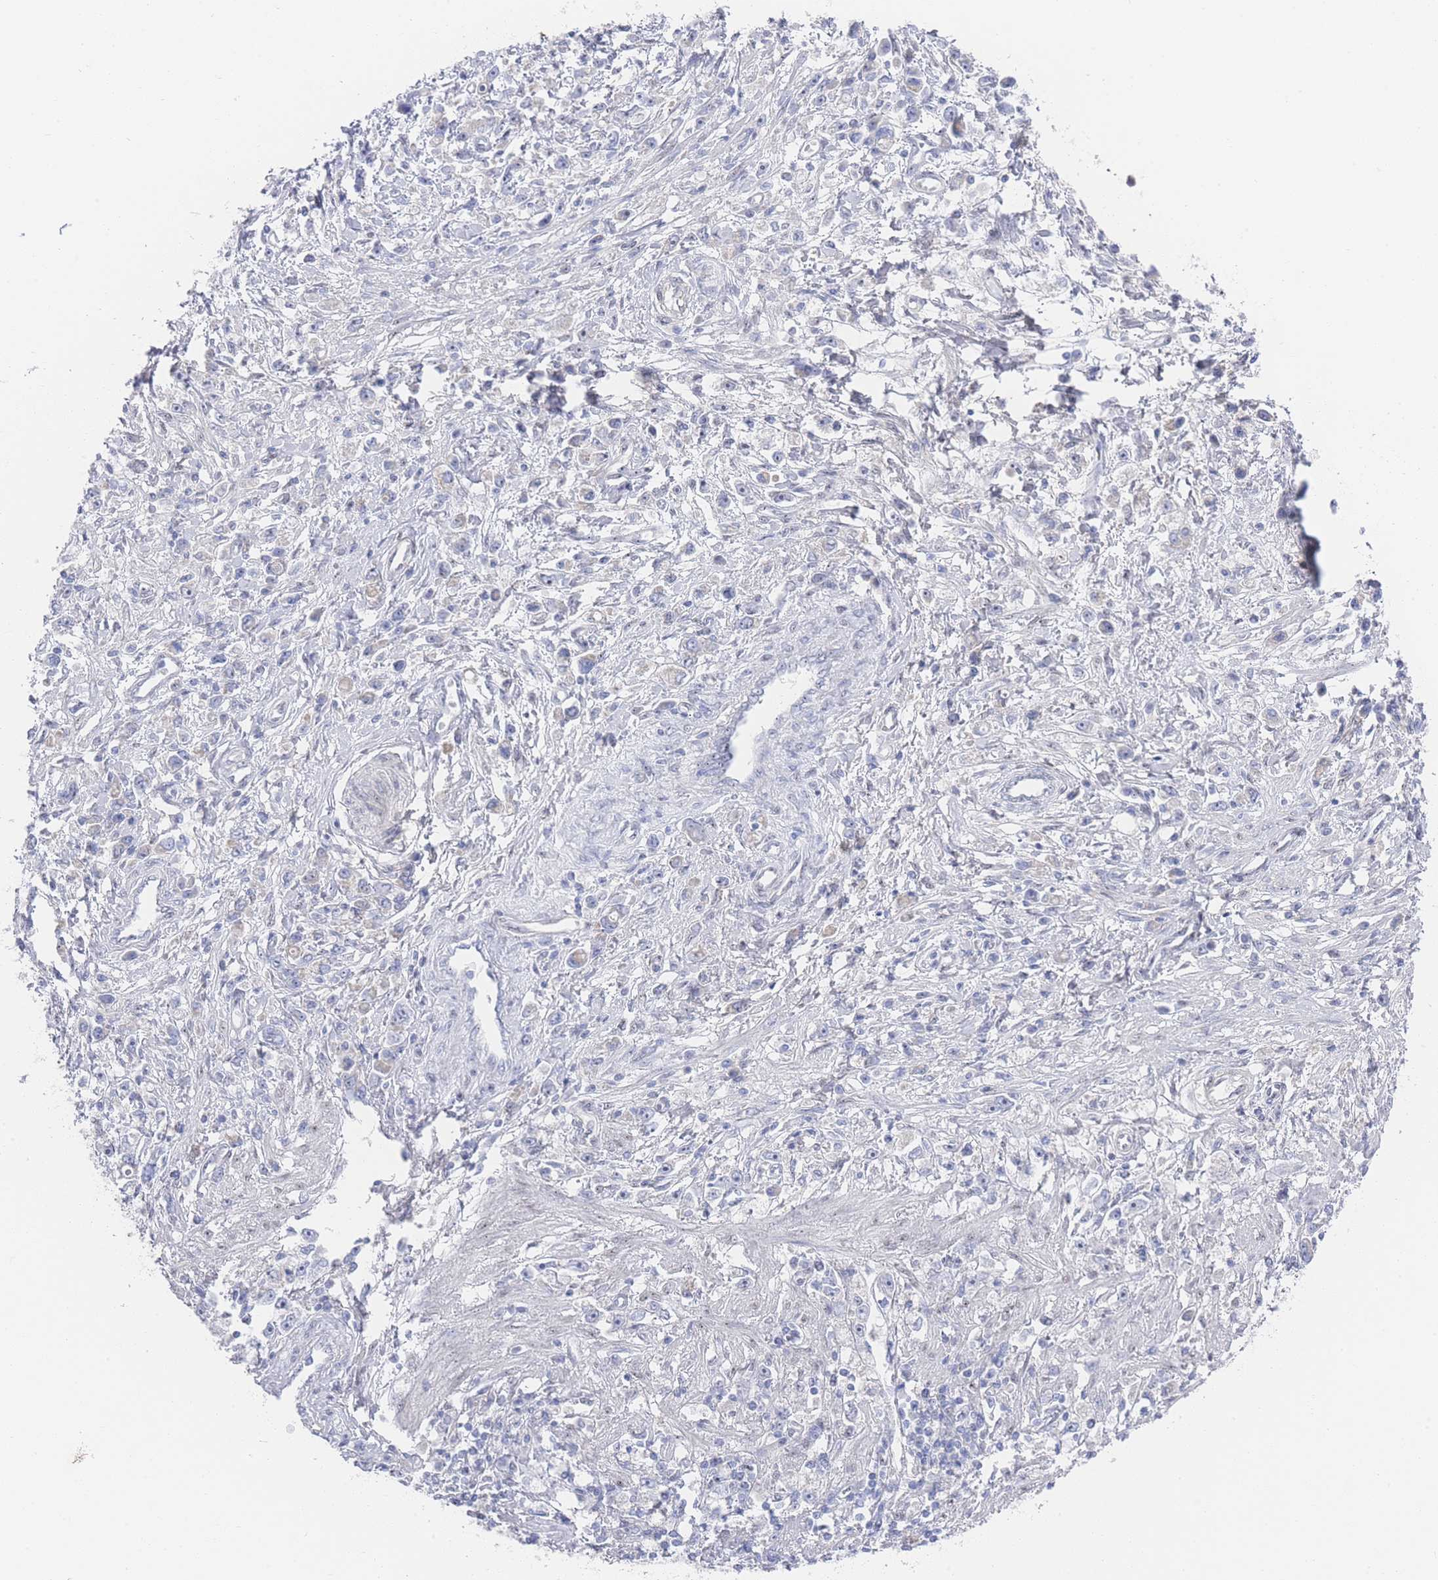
{"staining": {"intensity": "negative", "quantity": "none", "location": "none"}, "tissue": "stomach cancer", "cell_type": "Tumor cells", "image_type": "cancer", "snomed": [{"axis": "morphology", "description": "Adenocarcinoma, NOS"}, {"axis": "topography", "description": "Stomach"}], "caption": "An image of human stomach cancer is negative for staining in tumor cells.", "gene": "ZNF142", "patient": {"sex": "female", "age": 59}}